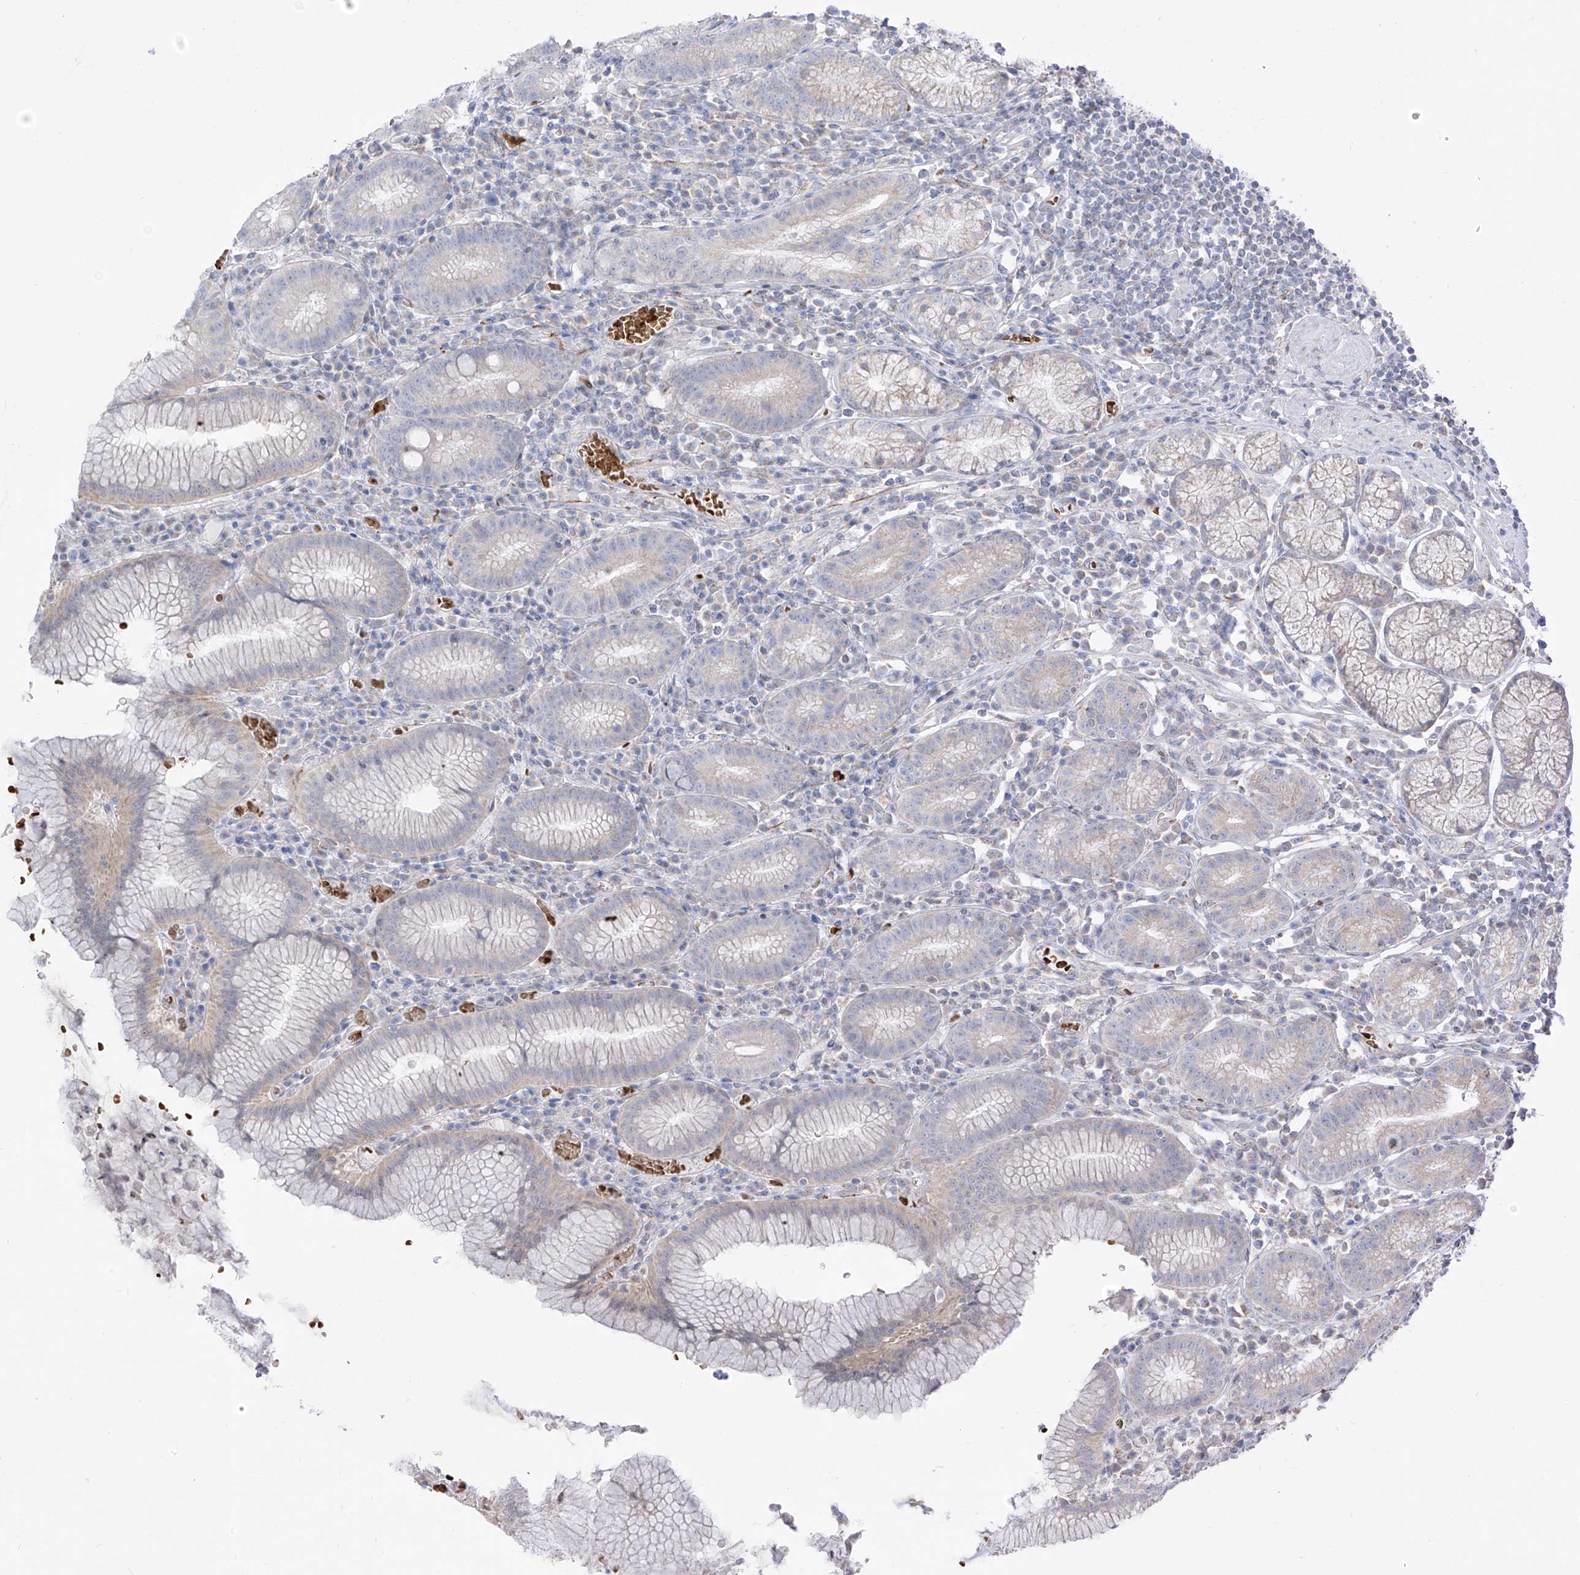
{"staining": {"intensity": "moderate", "quantity": "<25%", "location": "cytoplasmic/membranous"}, "tissue": "stomach", "cell_type": "Glandular cells", "image_type": "normal", "snomed": [{"axis": "morphology", "description": "Normal tissue, NOS"}, {"axis": "topography", "description": "Stomach"}], "caption": "The histopathology image reveals immunohistochemical staining of normal stomach. There is moderate cytoplasmic/membranous positivity is seen in about <25% of glandular cells.", "gene": "ARHGEF40", "patient": {"sex": "male", "age": 55}}